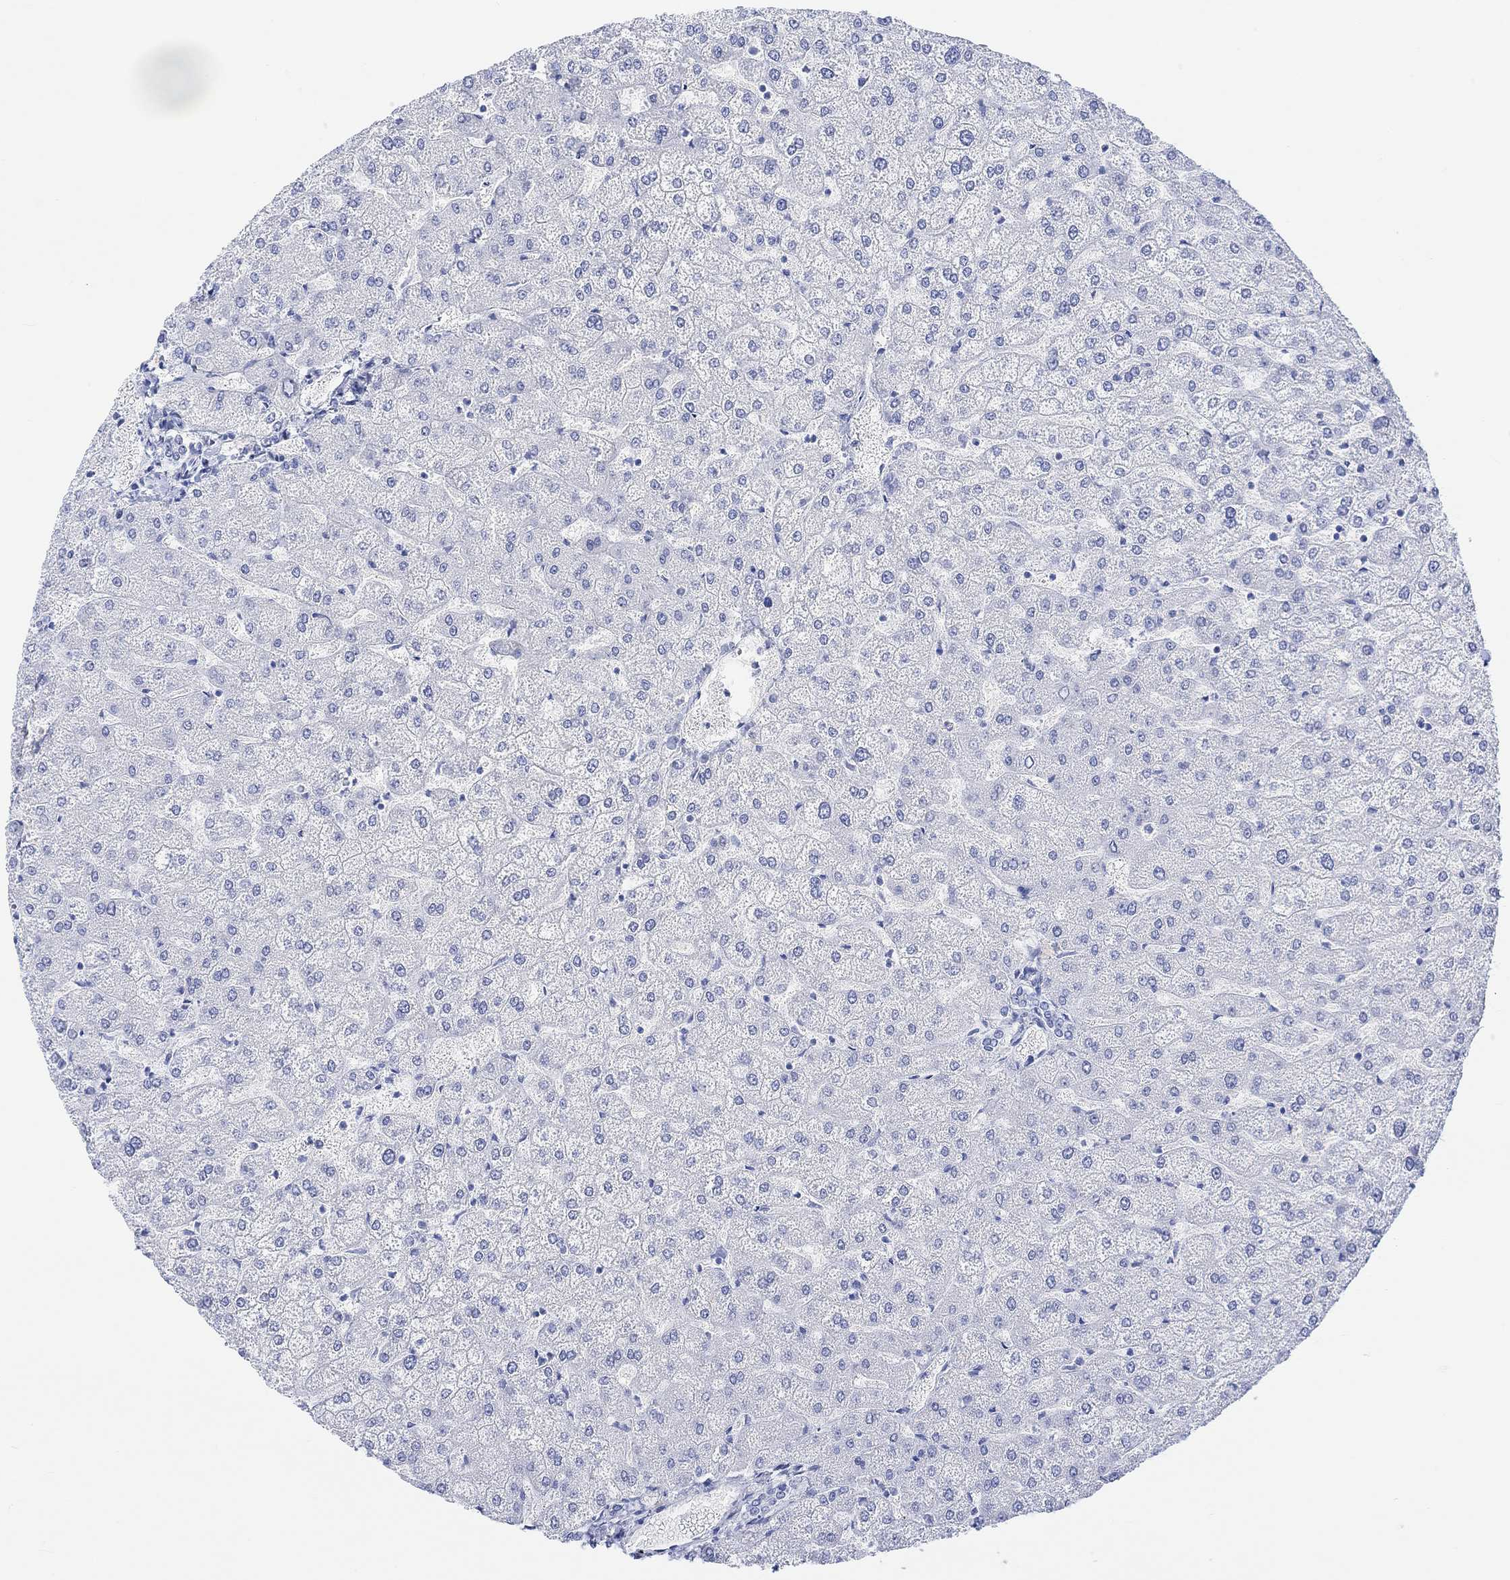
{"staining": {"intensity": "negative", "quantity": "none", "location": "none"}, "tissue": "liver", "cell_type": "Cholangiocytes", "image_type": "normal", "snomed": [{"axis": "morphology", "description": "Normal tissue, NOS"}, {"axis": "topography", "description": "Liver"}], "caption": "Immunohistochemical staining of unremarkable liver displays no significant staining in cholangiocytes.", "gene": "TPPP3", "patient": {"sex": "female", "age": 32}}